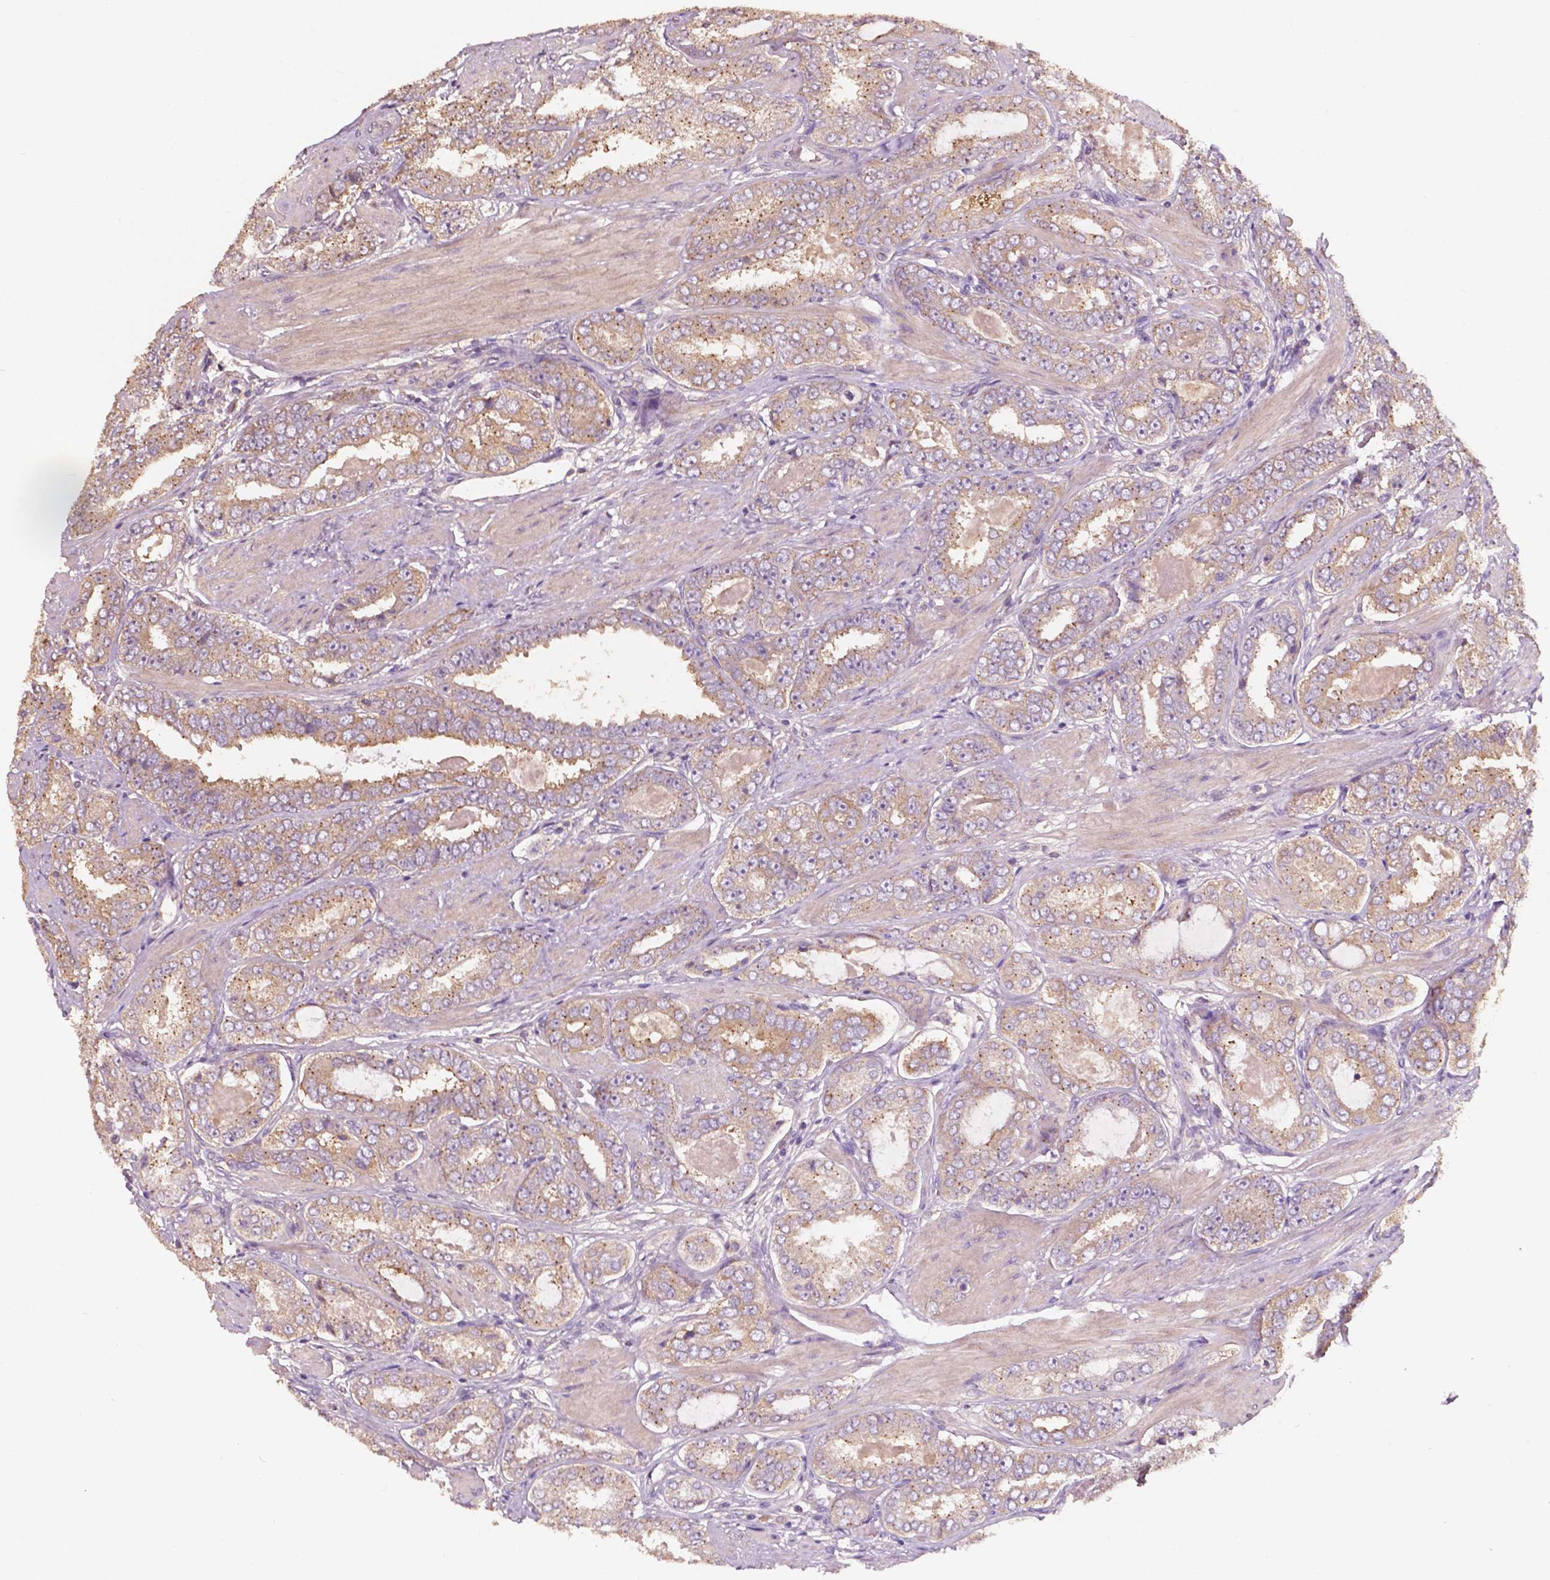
{"staining": {"intensity": "moderate", "quantity": ">75%", "location": "cytoplasmic/membranous"}, "tissue": "prostate cancer", "cell_type": "Tumor cells", "image_type": "cancer", "snomed": [{"axis": "morphology", "description": "Adenocarcinoma, High grade"}, {"axis": "topography", "description": "Prostate"}], "caption": "Moderate cytoplasmic/membranous positivity for a protein is appreciated in approximately >75% of tumor cells of adenocarcinoma (high-grade) (prostate) using IHC.", "gene": "CHPT1", "patient": {"sex": "male", "age": 63}}